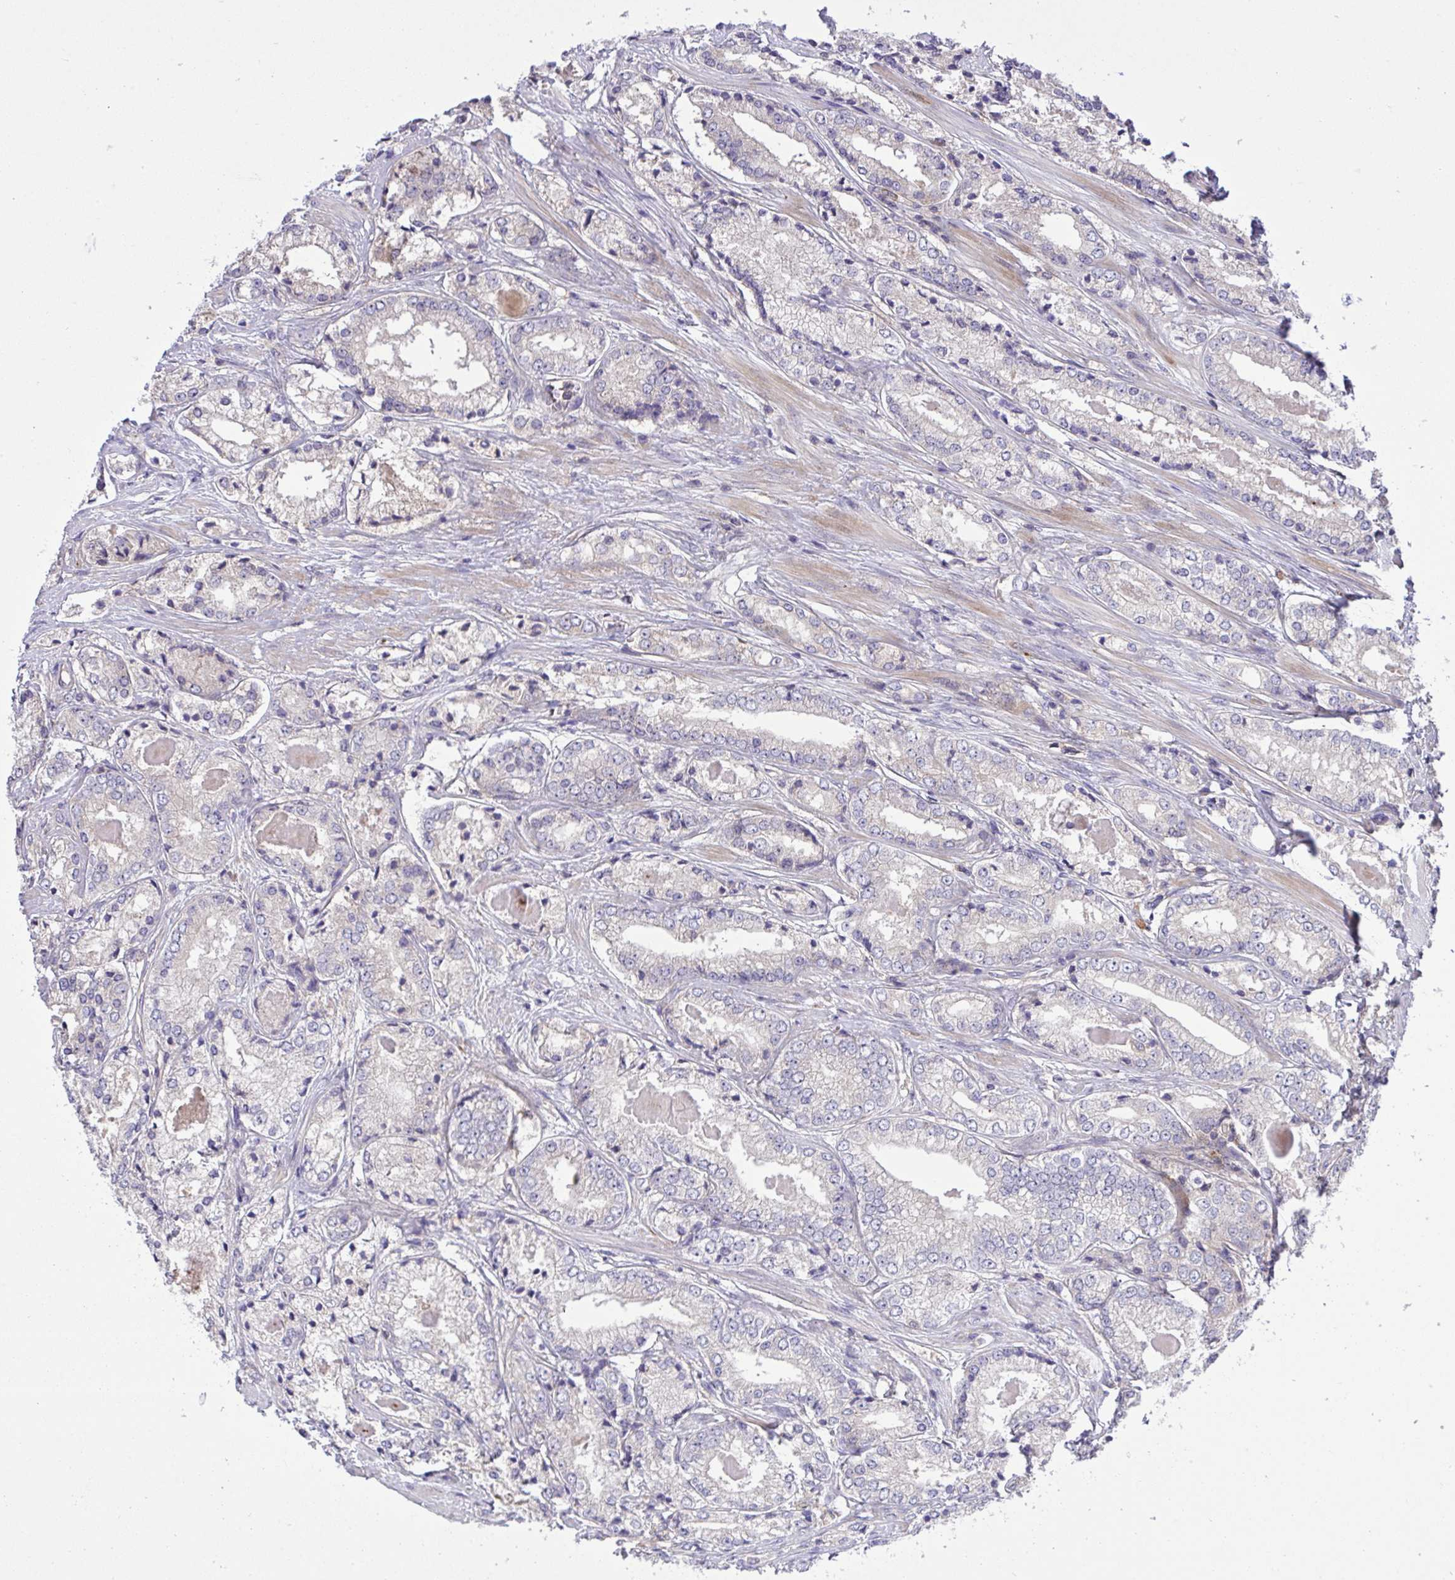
{"staining": {"intensity": "negative", "quantity": "none", "location": "none"}, "tissue": "prostate cancer", "cell_type": "Tumor cells", "image_type": "cancer", "snomed": [{"axis": "morphology", "description": "Adenocarcinoma, NOS"}, {"axis": "morphology", "description": "Adenocarcinoma, Low grade"}, {"axis": "topography", "description": "Prostate"}], "caption": "This histopathology image is of prostate cancer (adenocarcinoma) stained with immunohistochemistry (IHC) to label a protein in brown with the nuclei are counter-stained blue. There is no staining in tumor cells.", "gene": "GRB14", "patient": {"sex": "male", "age": 68}}